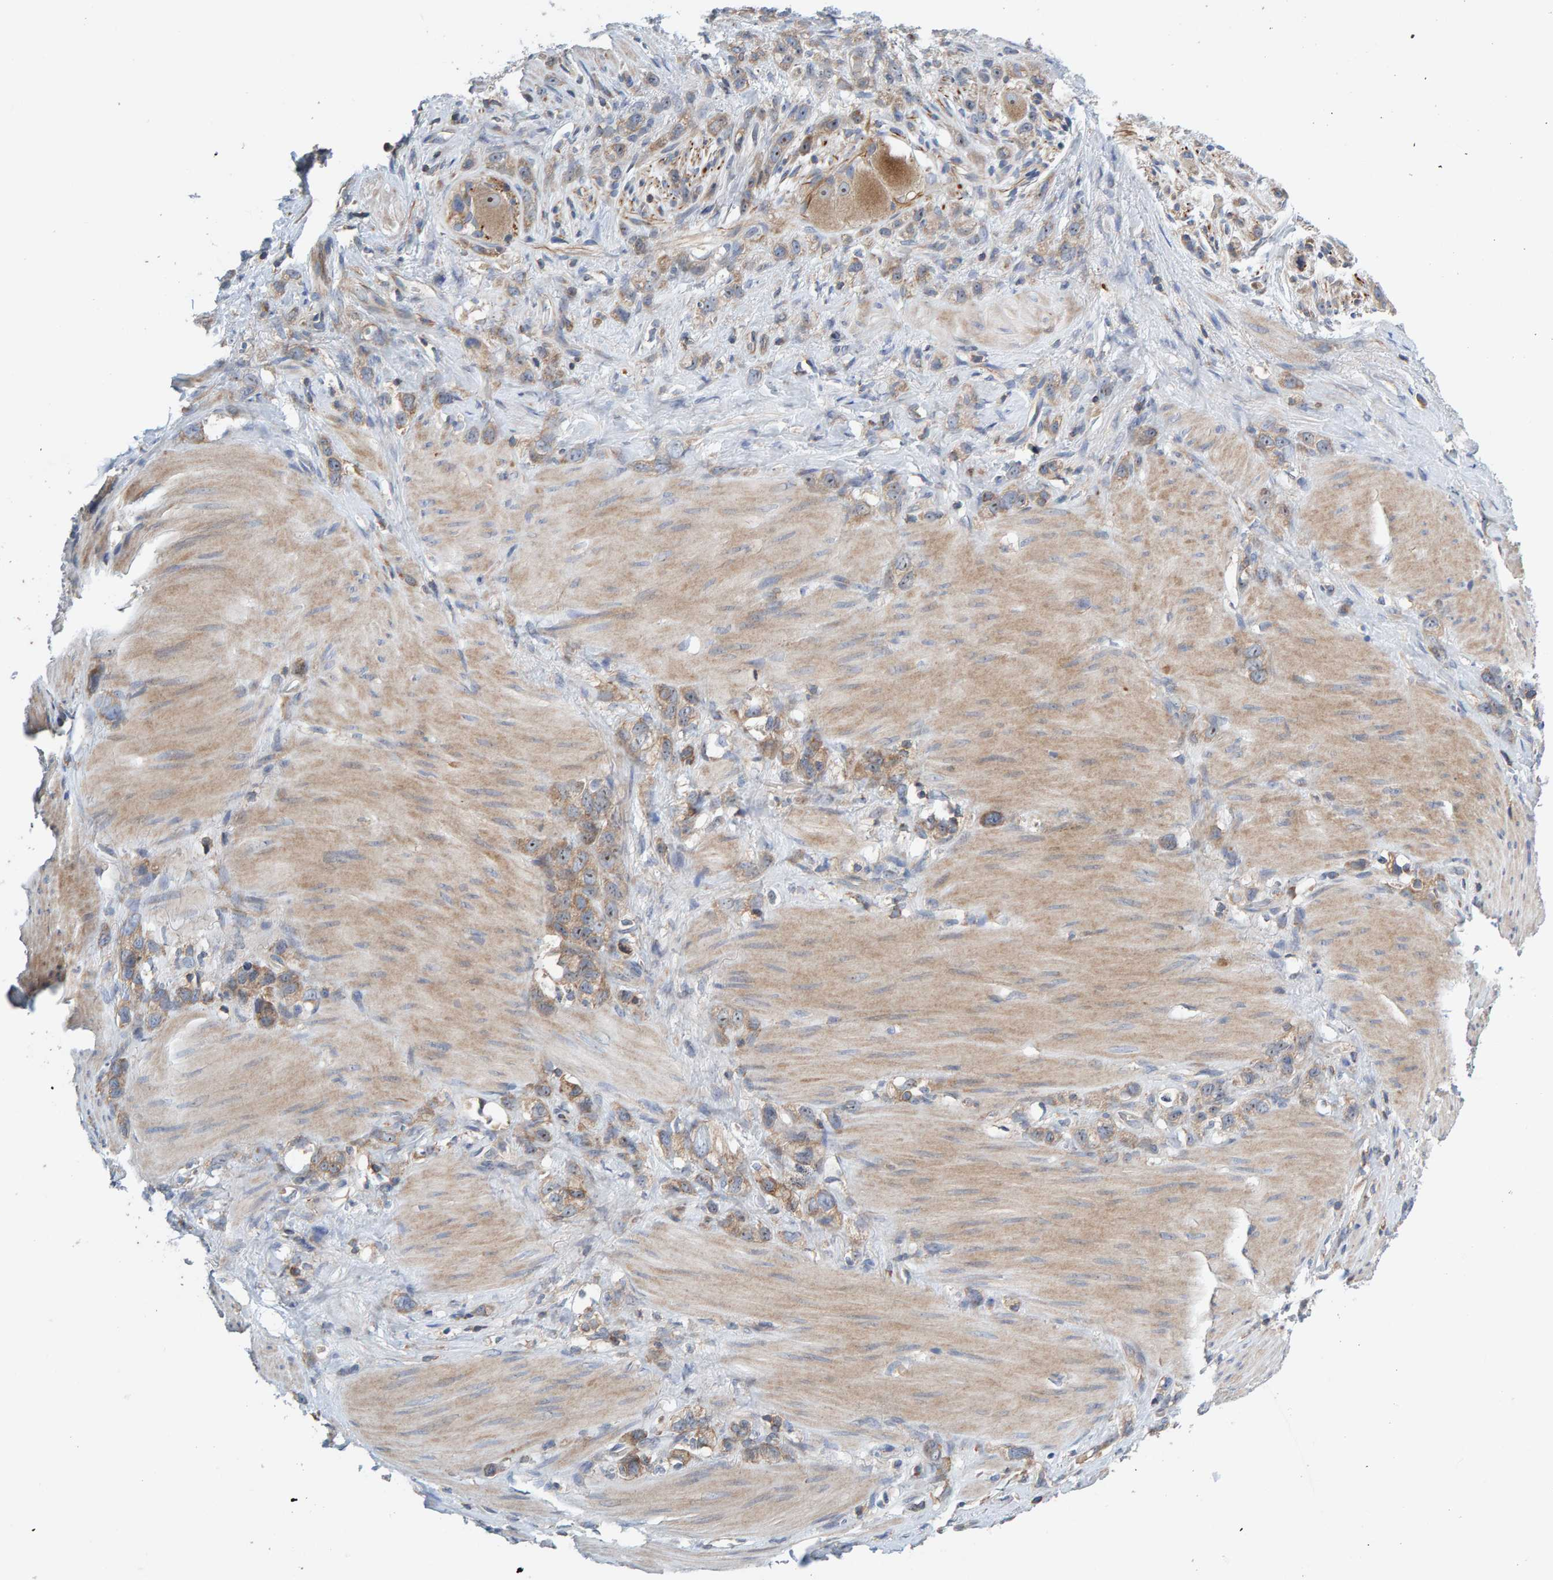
{"staining": {"intensity": "weak", "quantity": ">75%", "location": "cytoplasmic/membranous"}, "tissue": "stomach cancer", "cell_type": "Tumor cells", "image_type": "cancer", "snomed": [{"axis": "morphology", "description": "Normal tissue, NOS"}, {"axis": "morphology", "description": "Adenocarcinoma, NOS"}, {"axis": "morphology", "description": "Adenocarcinoma, High grade"}, {"axis": "topography", "description": "Stomach, upper"}, {"axis": "topography", "description": "Stomach"}], "caption": "Protein staining of stomach cancer tissue shows weak cytoplasmic/membranous expression in approximately >75% of tumor cells.", "gene": "CCM2", "patient": {"sex": "female", "age": 65}}